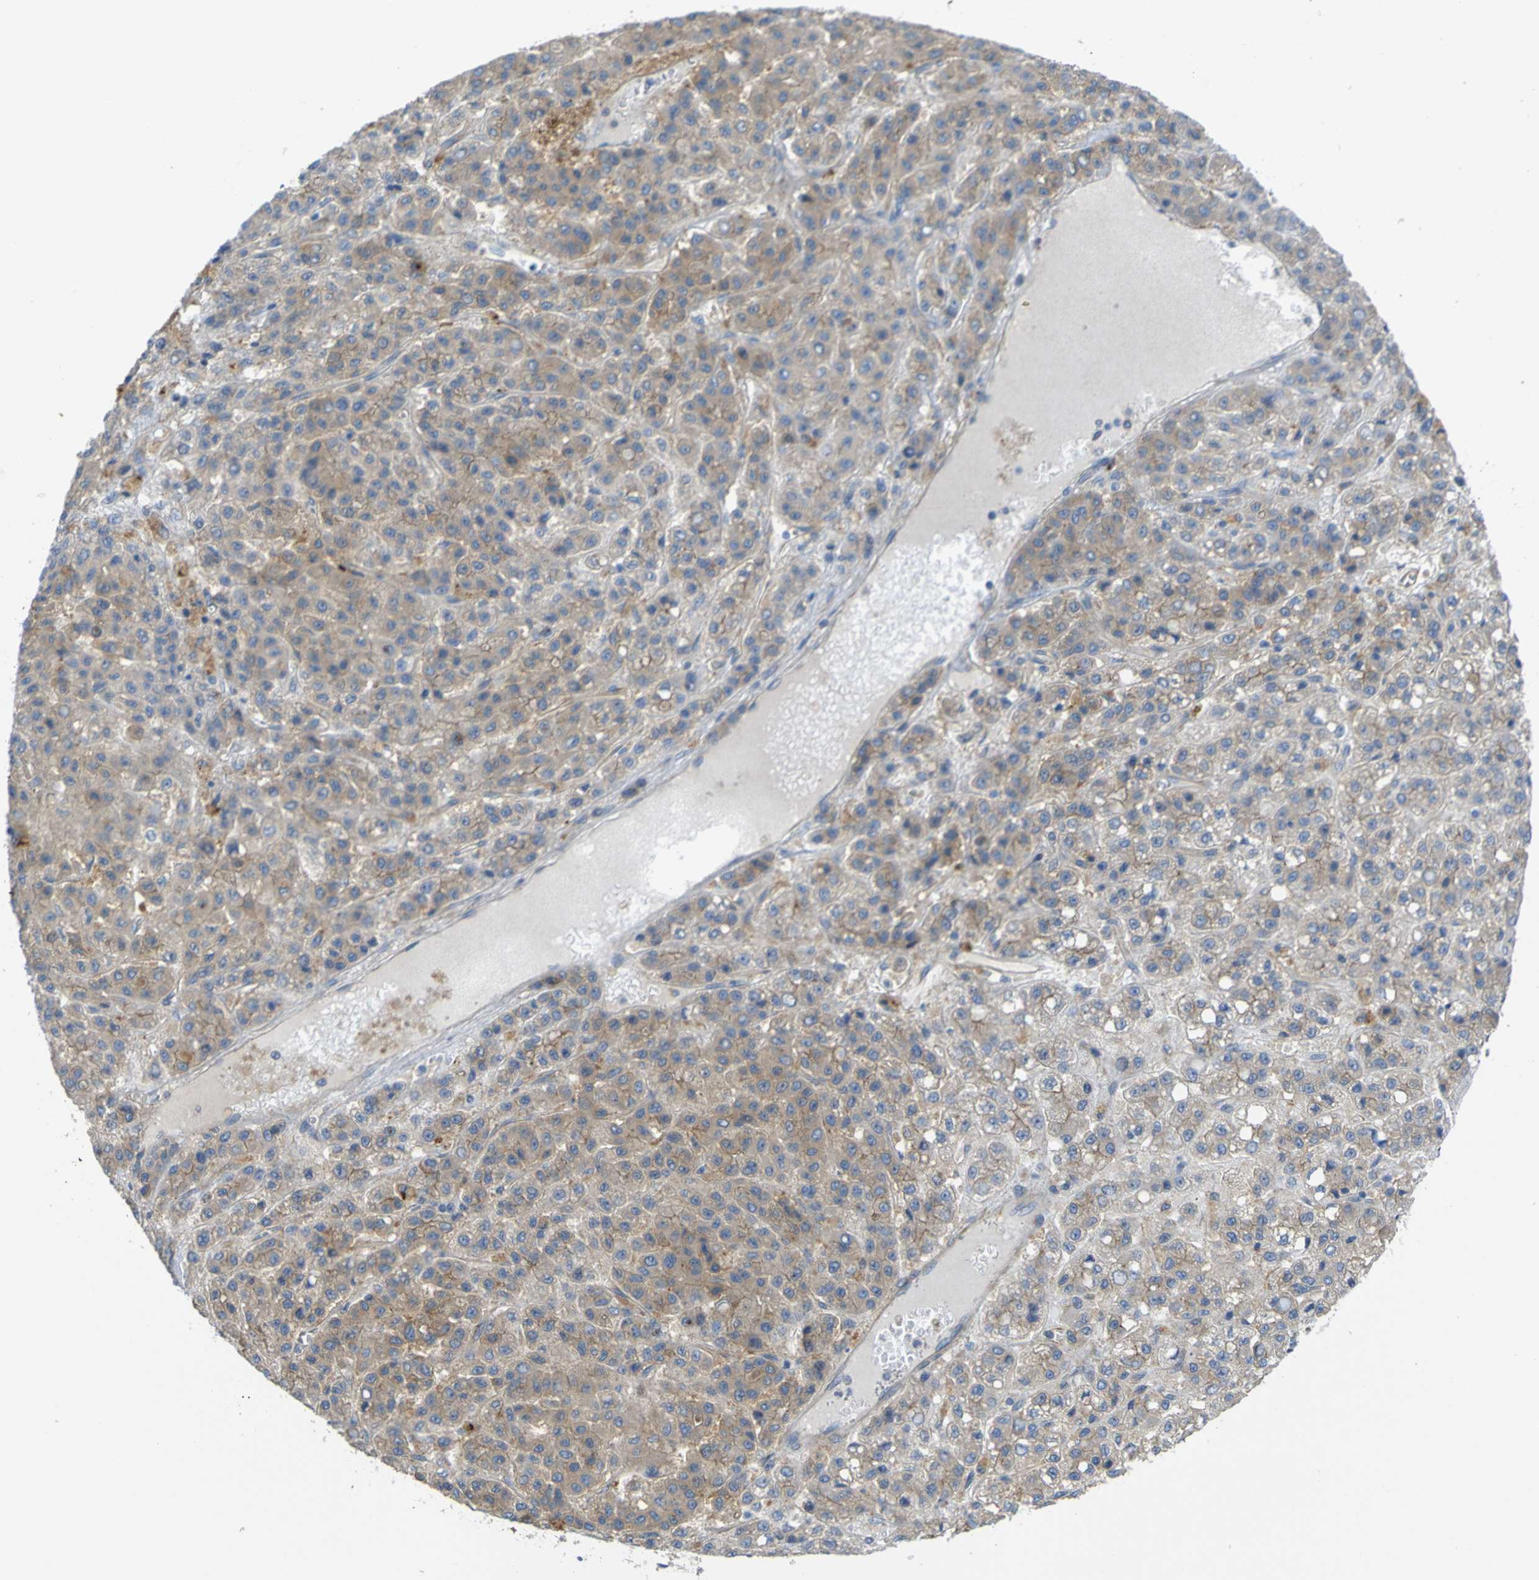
{"staining": {"intensity": "moderate", "quantity": ">75%", "location": "cytoplasmic/membranous"}, "tissue": "liver cancer", "cell_type": "Tumor cells", "image_type": "cancer", "snomed": [{"axis": "morphology", "description": "Carcinoma, Hepatocellular, NOS"}, {"axis": "topography", "description": "Liver"}], "caption": "Immunohistochemistry (IHC) photomicrograph of neoplastic tissue: human liver hepatocellular carcinoma stained using IHC reveals medium levels of moderate protein expression localized specifically in the cytoplasmic/membranous of tumor cells, appearing as a cytoplasmic/membranous brown color.", "gene": "SYPL1", "patient": {"sex": "male", "age": 70}}